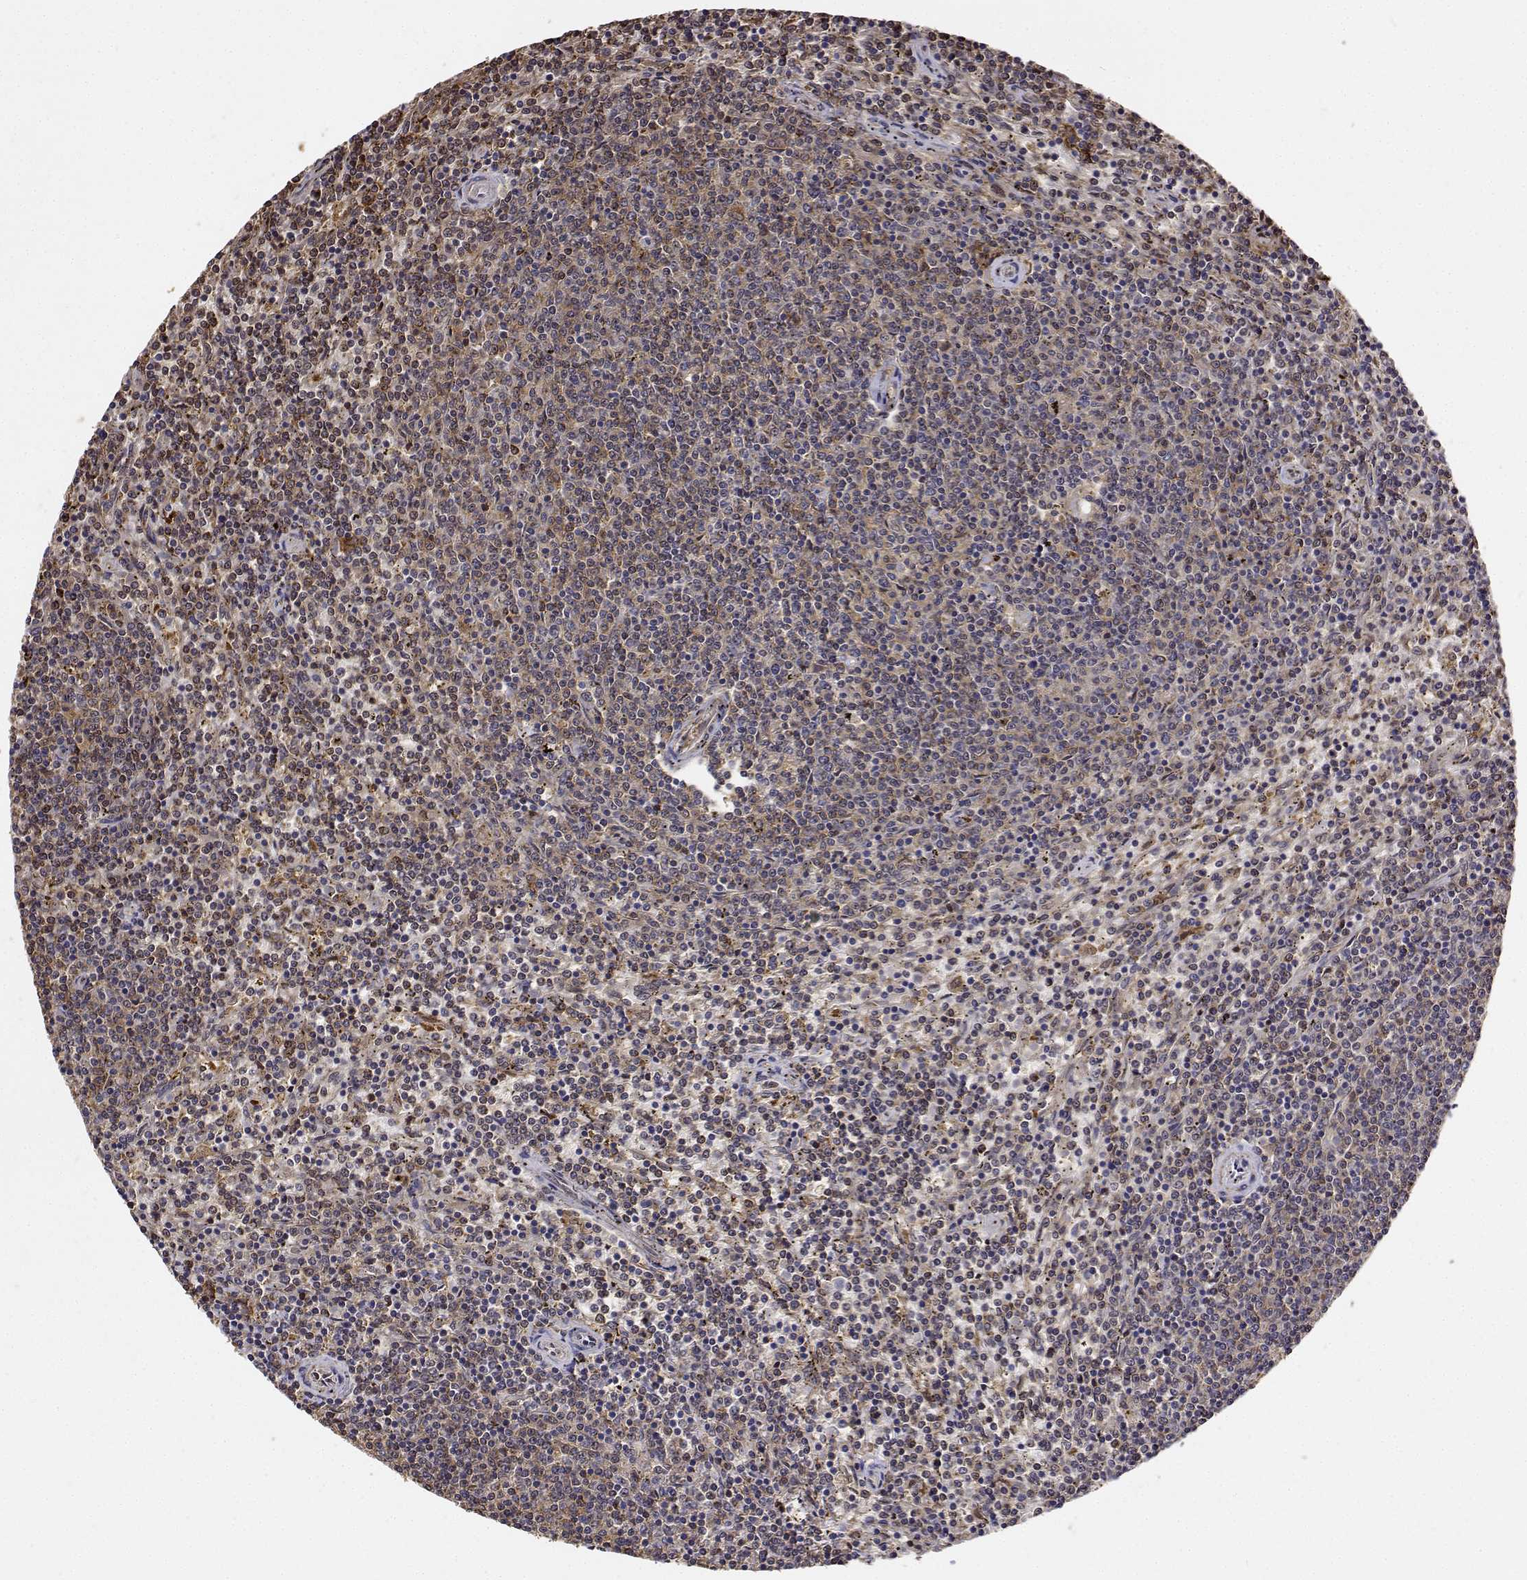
{"staining": {"intensity": "moderate", "quantity": ">75%", "location": "cytoplasmic/membranous"}, "tissue": "lymphoma", "cell_type": "Tumor cells", "image_type": "cancer", "snomed": [{"axis": "morphology", "description": "Malignant lymphoma, non-Hodgkin's type, Low grade"}, {"axis": "topography", "description": "Spleen"}], "caption": "Human lymphoma stained for a protein (brown) reveals moderate cytoplasmic/membranous positive positivity in about >75% of tumor cells.", "gene": "PCID2", "patient": {"sex": "female", "age": 50}}